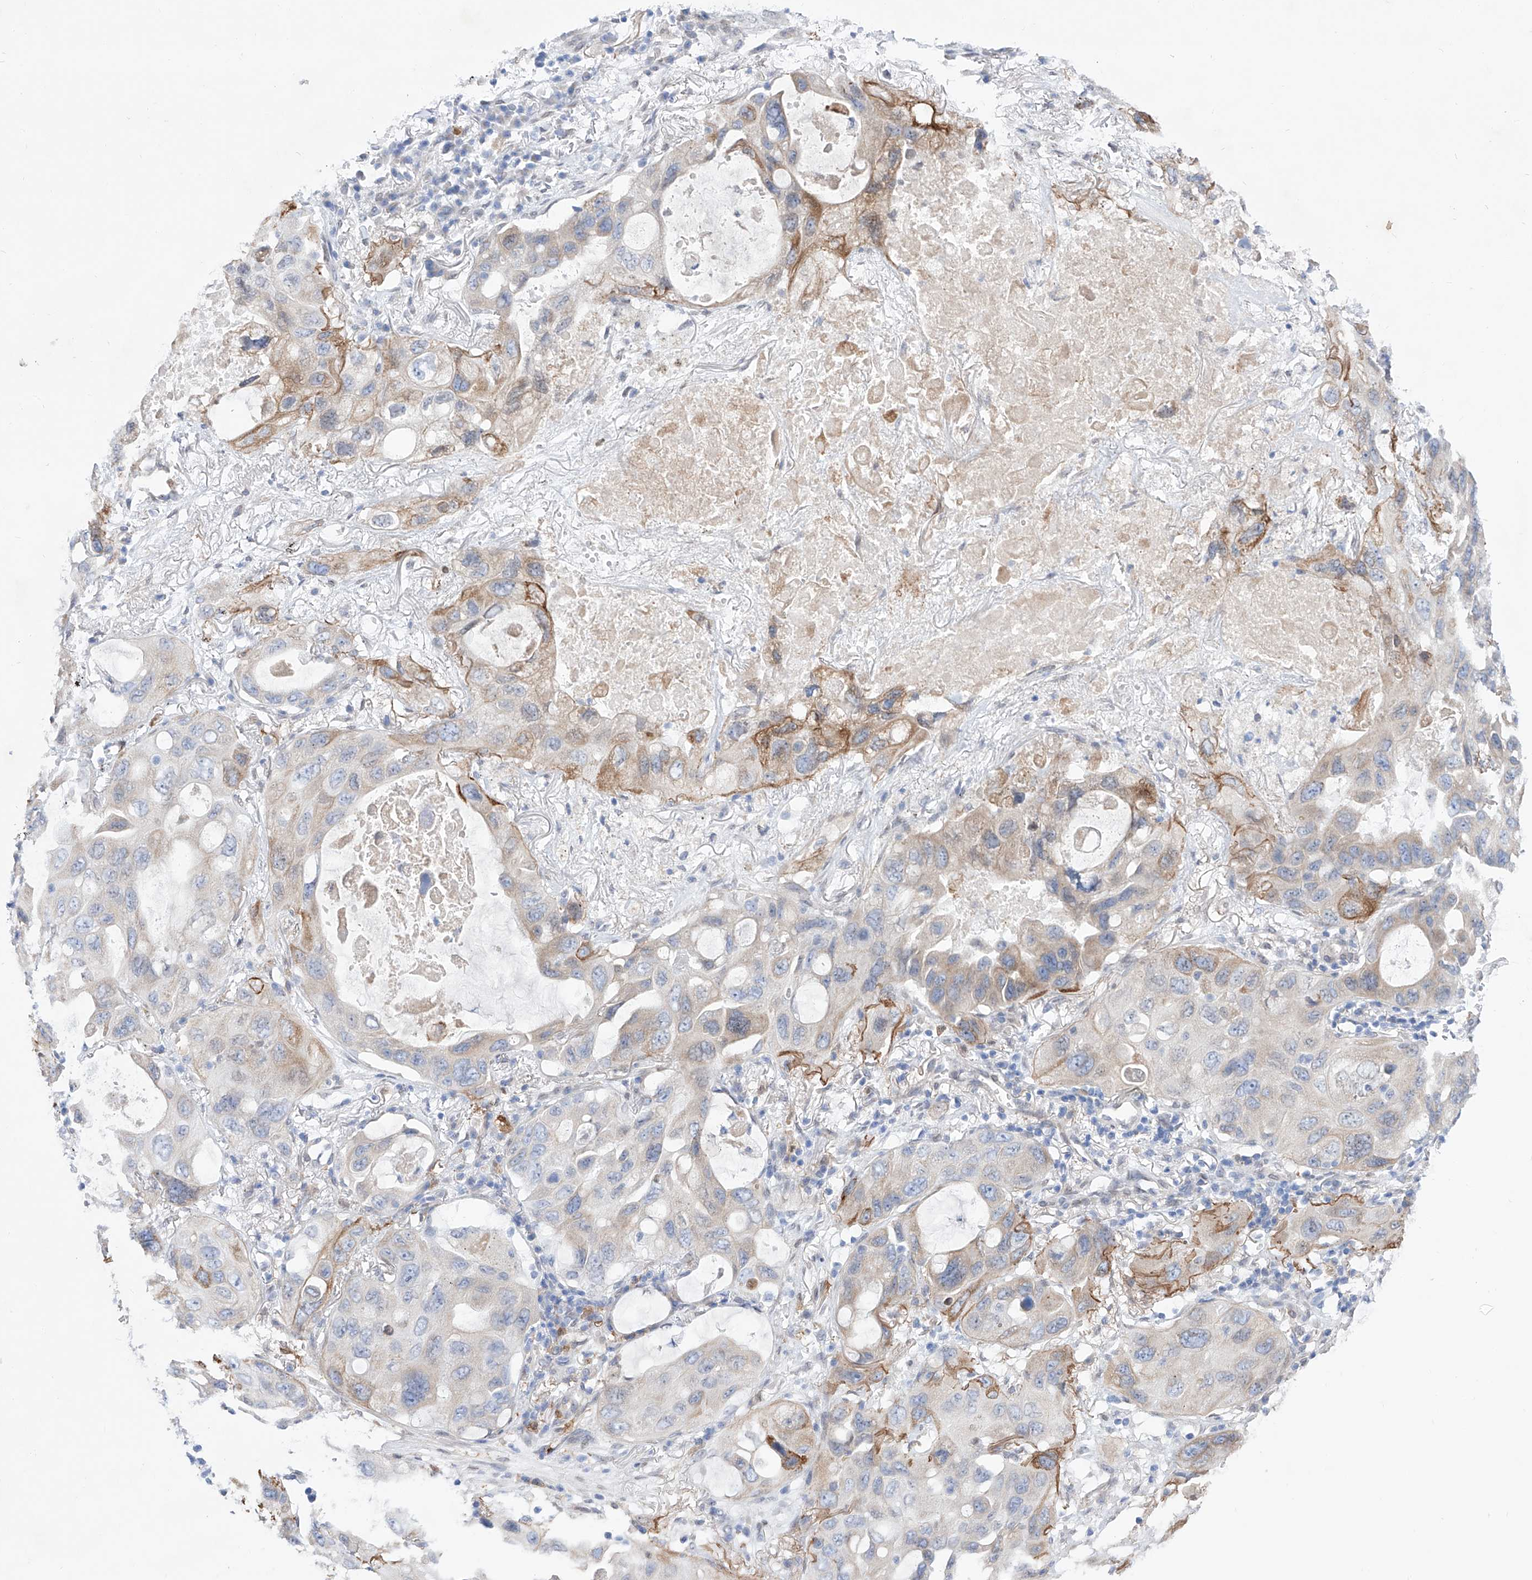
{"staining": {"intensity": "moderate", "quantity": "<25%", "location": "cytoplasmic/membranous"}, "tissue": "lung cancer", "cell_type": "Tumor cells", "image_type": "cancer", "snomed": [{"axis": "morphology", "description": "Squamous cell carcinoma, NOS"}, {"axis": "topography", "description": "Lung"}], "caption": "IHC photomicrograph of squamous cell carcinoma (lung) stained for a protein (brown), which displays low levels of moderate cytoplasmic/membranous expression in approximately <25% of tumor cells.", "gene": "LCLAT1", "patient": {"sex": "female", "age": 73}}